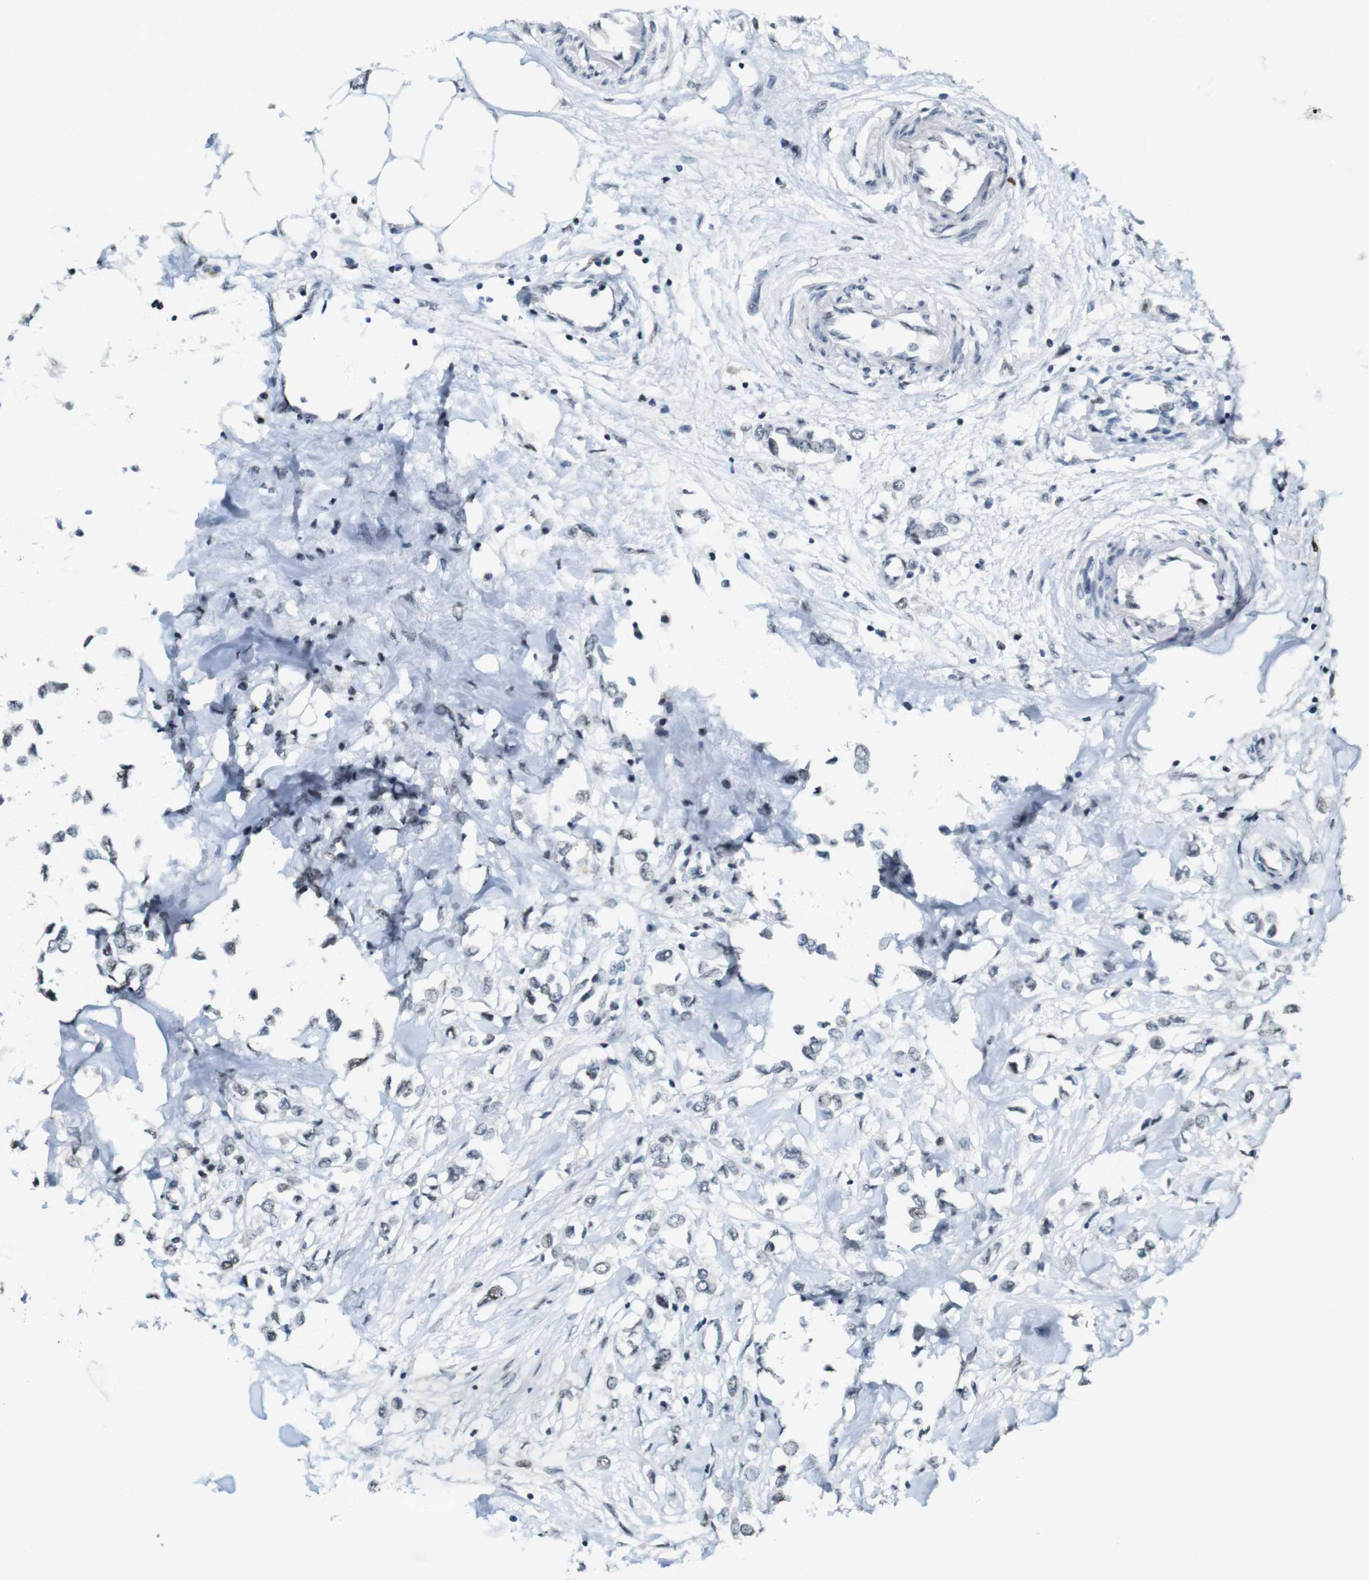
{"staining": {"intensity": "negative", "quantity": "none", "location": "none"}, "tissue": "breast cancer", "cell_type": "Tumor cells", "image_type": "cancer", "snomed": [{"axis": "morphology", "description": "Lobular carcinoma"}, {"axis": "topography", "description": "Breast"}], "caption": "The photomicrograph reveals no staining of tumor cells in breast lobular carcinoma. (DAB (3,3'-diaminobenzidine) IHC, high magnification).", "gene": "CSNK2B", "patient": {"sex": "female", "age": 51}}